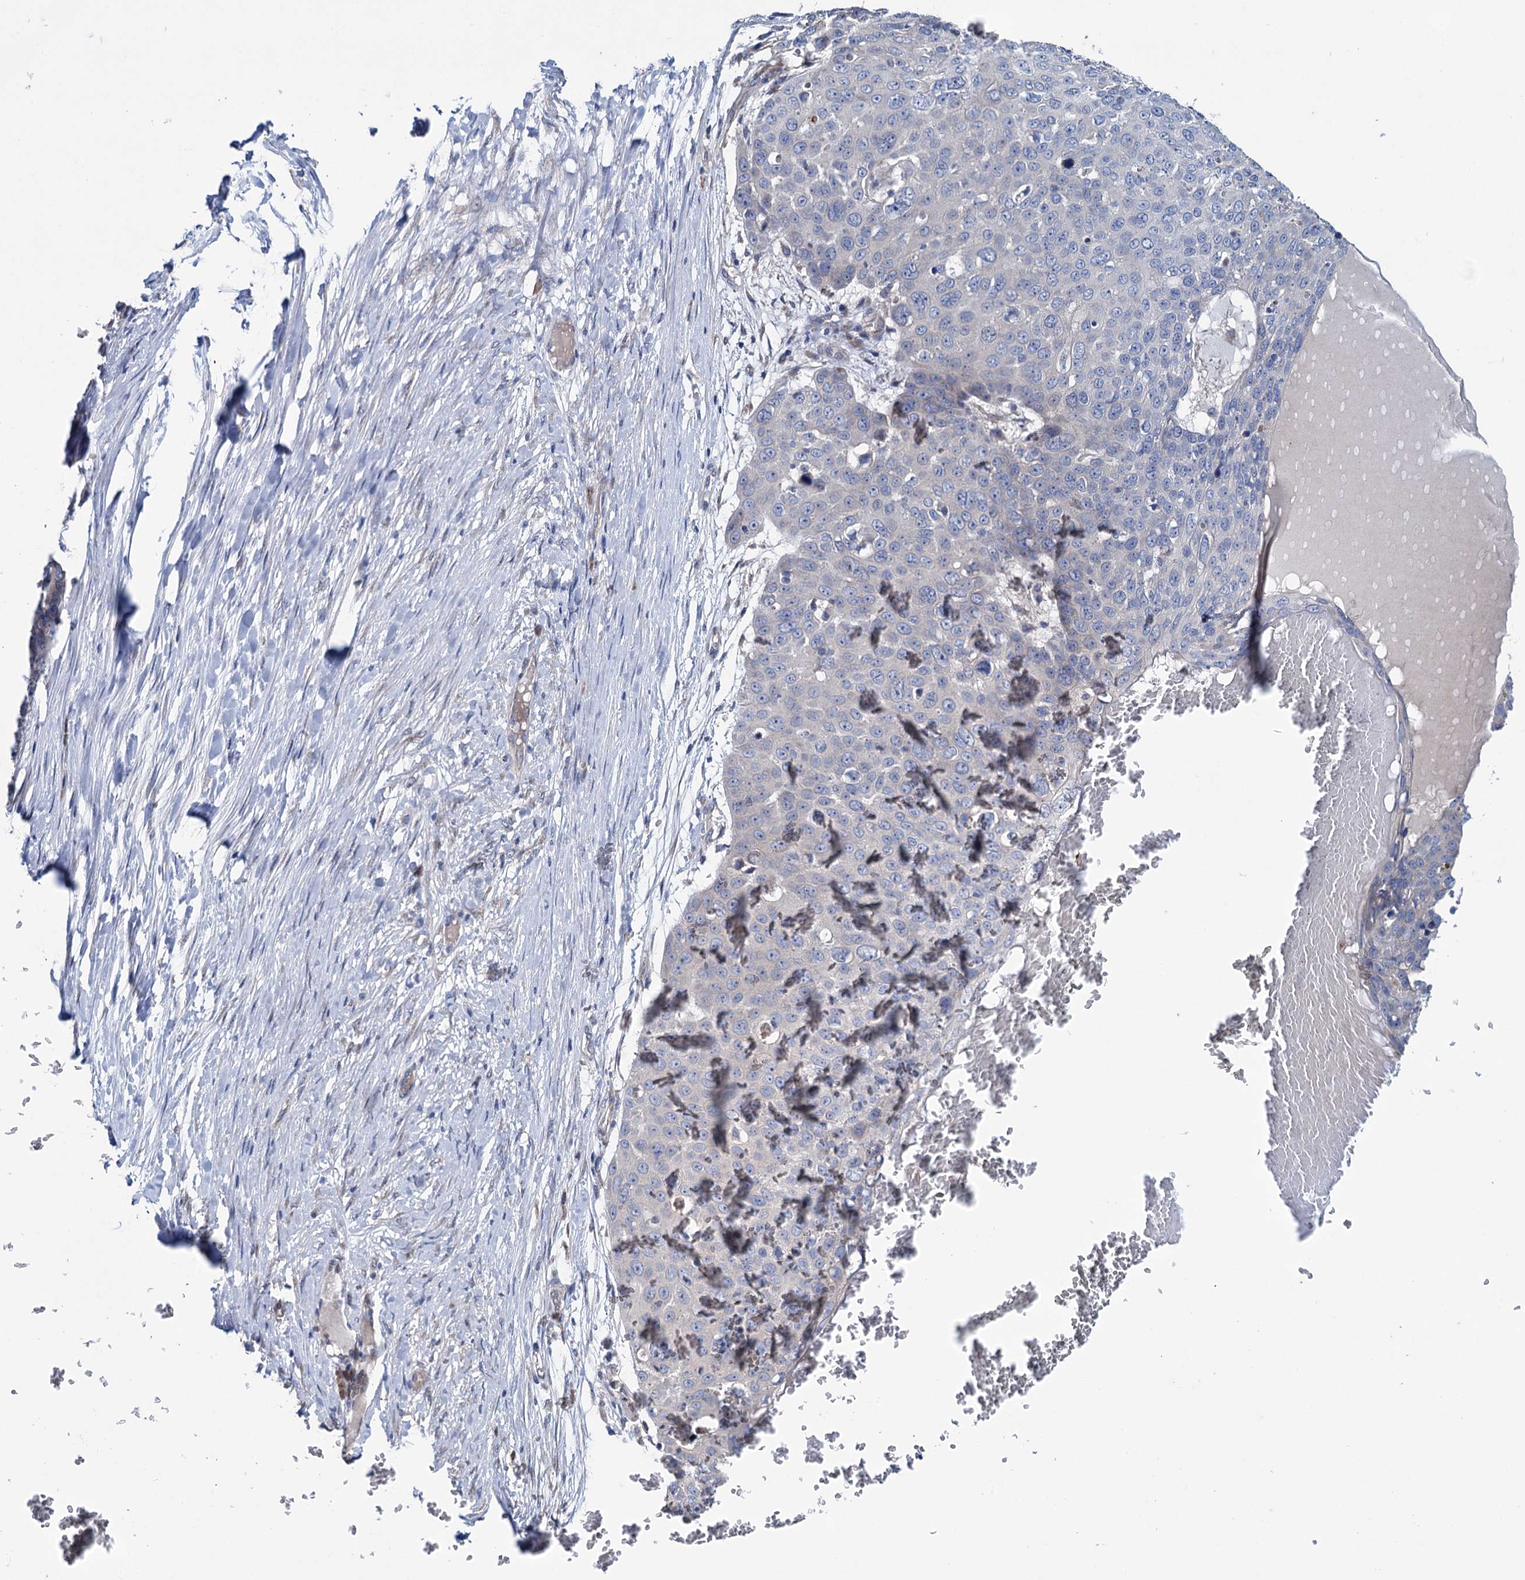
{"staining": {"intensity": "negative", "quantity": "none", "location": "none"}, "tissue": "skin cancer", "cell_type": "Tumor cells", "image_type": "cancer", "snomed": [{"axis": "morphology", "description": "Squamous cell carcinoma, NOS"}, {"axis": "topography", "description": "Skin"}], "caption": "IHC histopathology image of neoplastic tissue: human squamous cell carcinoma (skin) stained with DAB (3,3'-diaminobenzidine) reveals no significant protein expression in tumor cells.", "gene": "EYA4", "patient": {"sex": "male", "age": 71}}